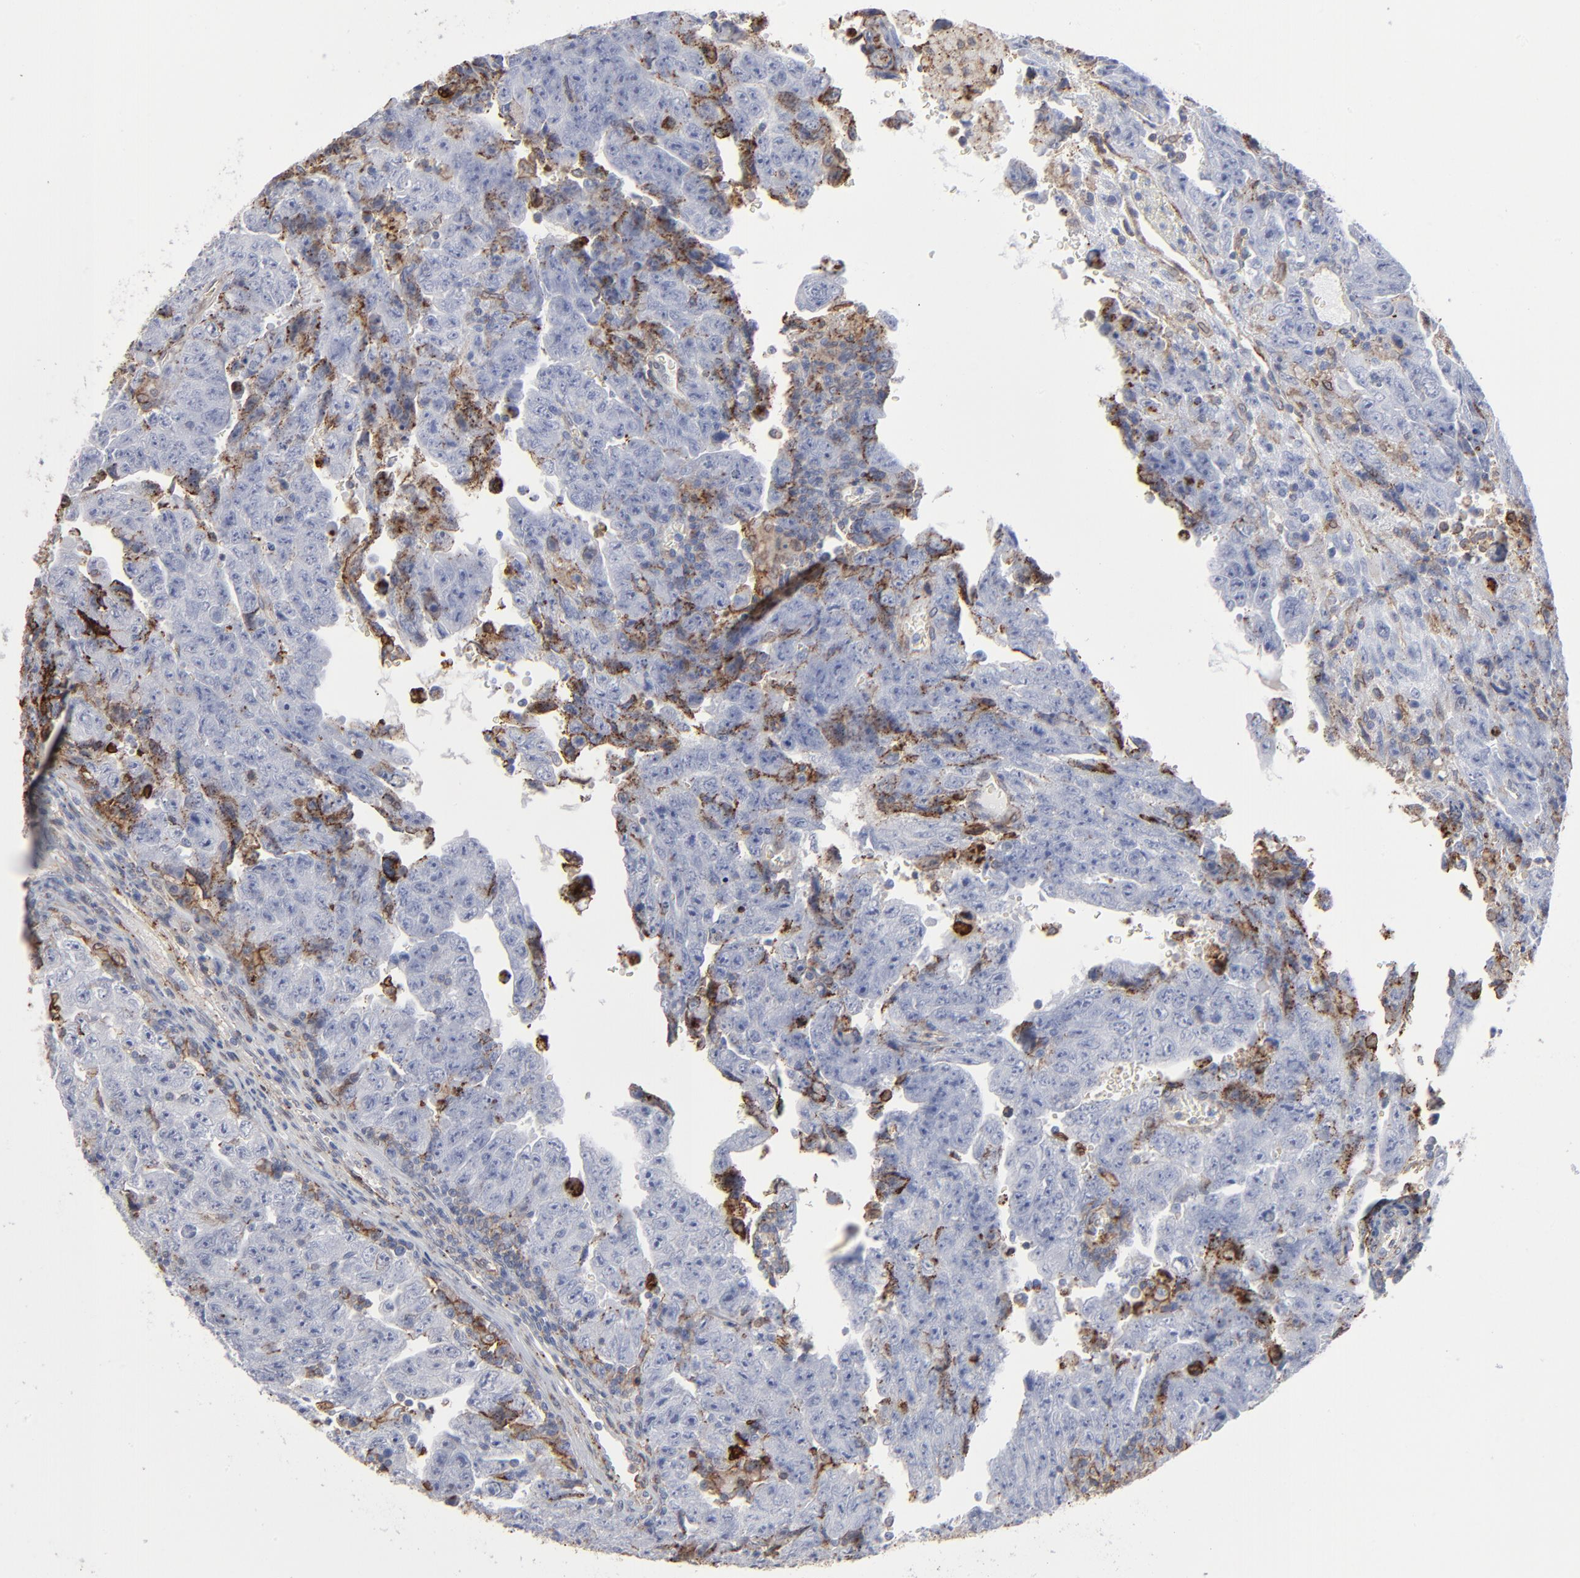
{"staining": {"intensity": "moderate", "quantity": "<25%", "location": "cytoplasmic/membranous"}, "tissue": "testis cancer", "cell_type": "Tumor cells", "image_type": "cancer", "snomed": [{"axis": "morphology", "description": "Carcinoma, Embryonal, NOS"}, {"axis": "topography", "description": "Testis"}], "caption": "DAB immunohistochemical staining of human testis embryonal carcinoma exhibits moderate cytoplasmic/membranous protein positivity in about <25% of tumor cells. The protein is stained brown, and the nuclei are stained in blue (DAB IHC with brightfield microscopy, high magnification).", "gene": "ANXA5", "patient": {"sex": "male", "age": 28}}